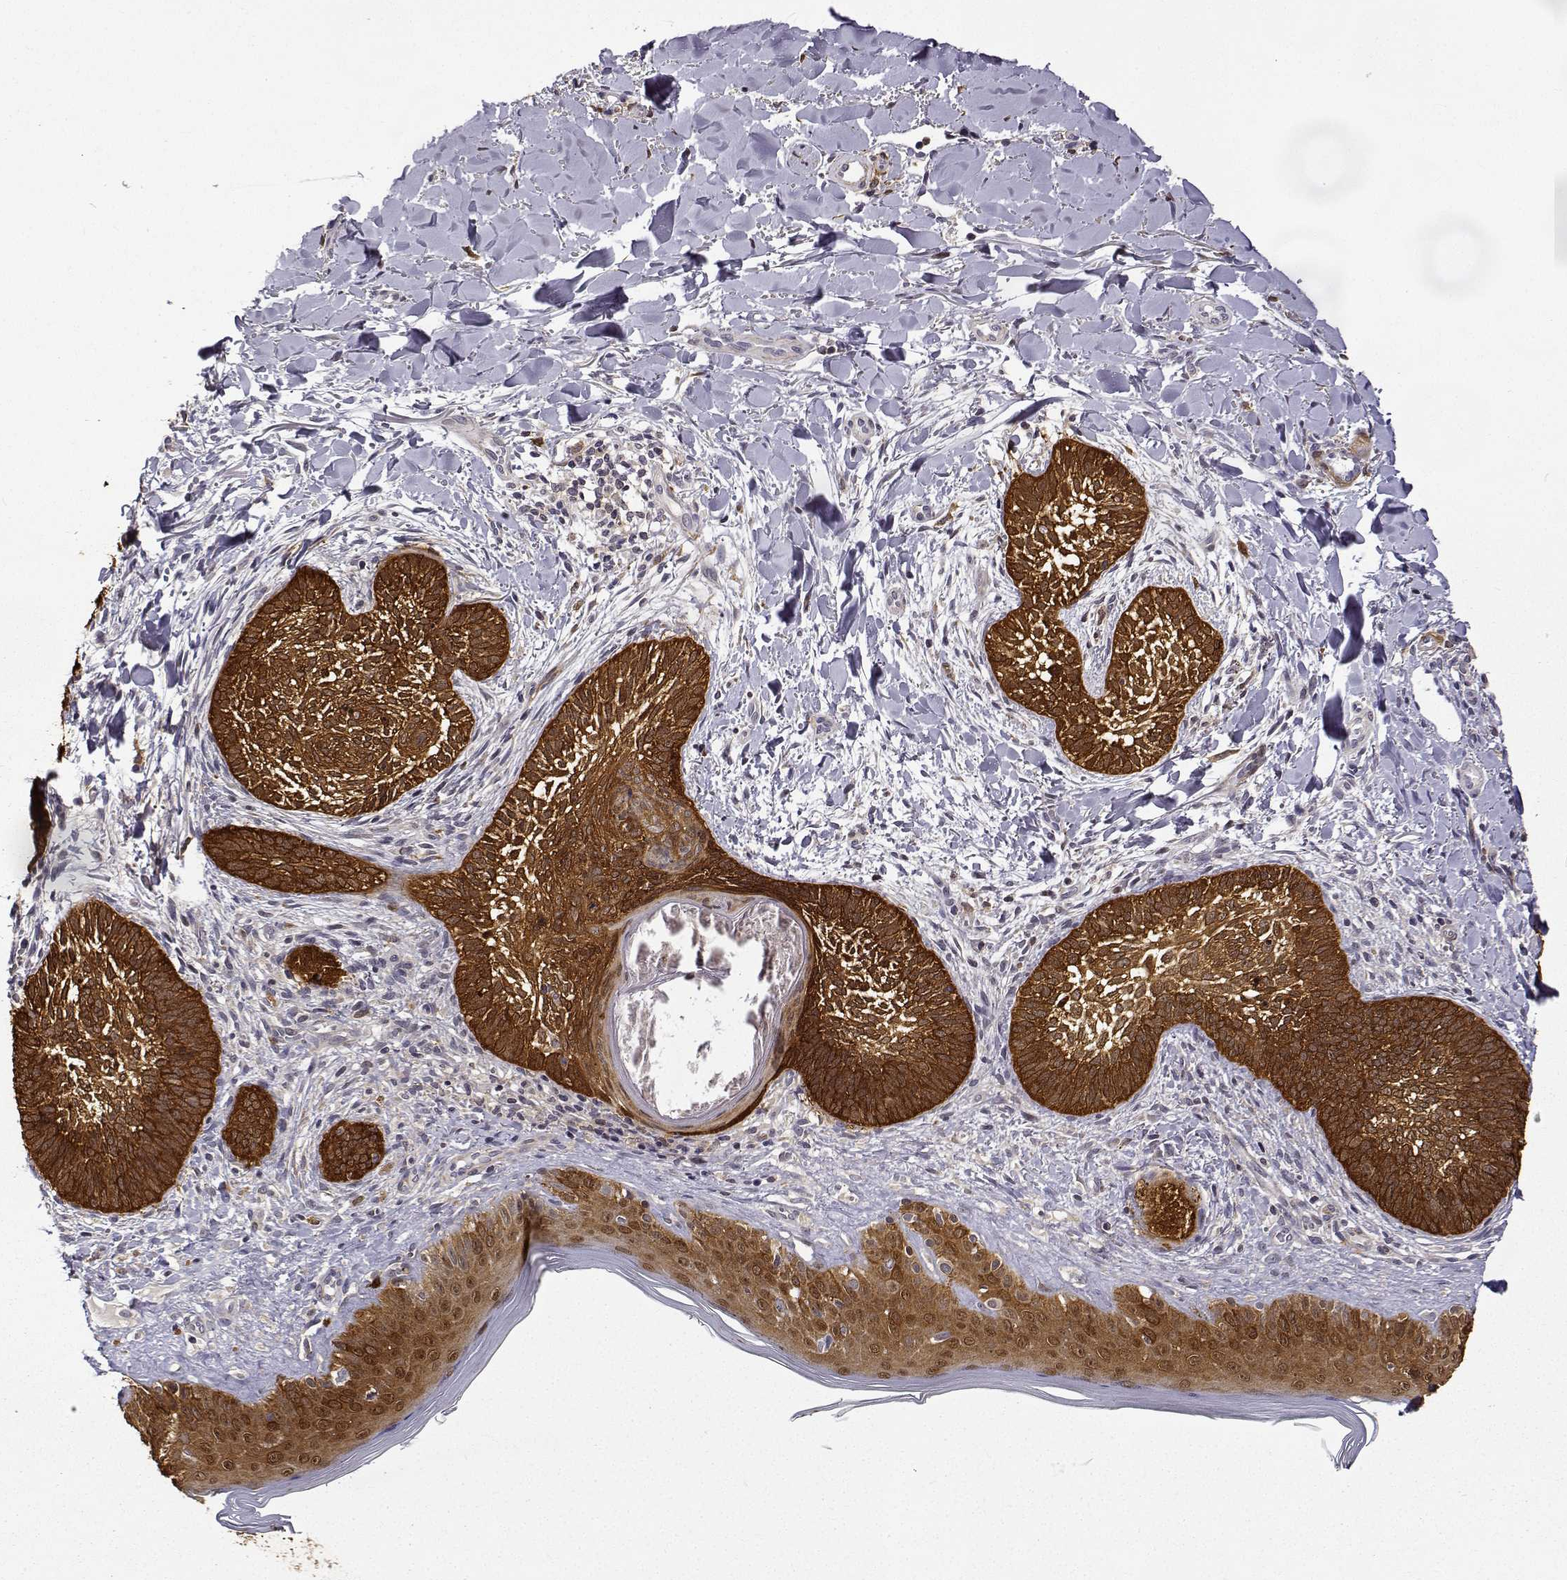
{"staining": {"intensity": "strong", "quantity": ">75%", "location": "cytoplasmic/membranous"}, "tissue": "skin cancer", "cell_type": "Tumor cells", "image_type": "cancer", "snomed": [{"axis": "morphology", "description": "Normal tissue, NOS"}, {"axis": "morphology", "description": "Basal cell carcinoma"}, {"axis": "topography", "description": "Skin"}], "caption": "High-magnification brightfield microscopy of basal cell carcinoma (skin) stained with DAB (3,3'-diaminobenzidine) (brown) and counterstained with hematoxylin (blue). tumor cells exhibit strong cytoplasmic/membranous expression is present in approximately>75% of cells. (Brightfield microscopy of DAB IHC at high magnification).", "gene": "PHGDH", "patient": {"sex": "male", "age": 46}}